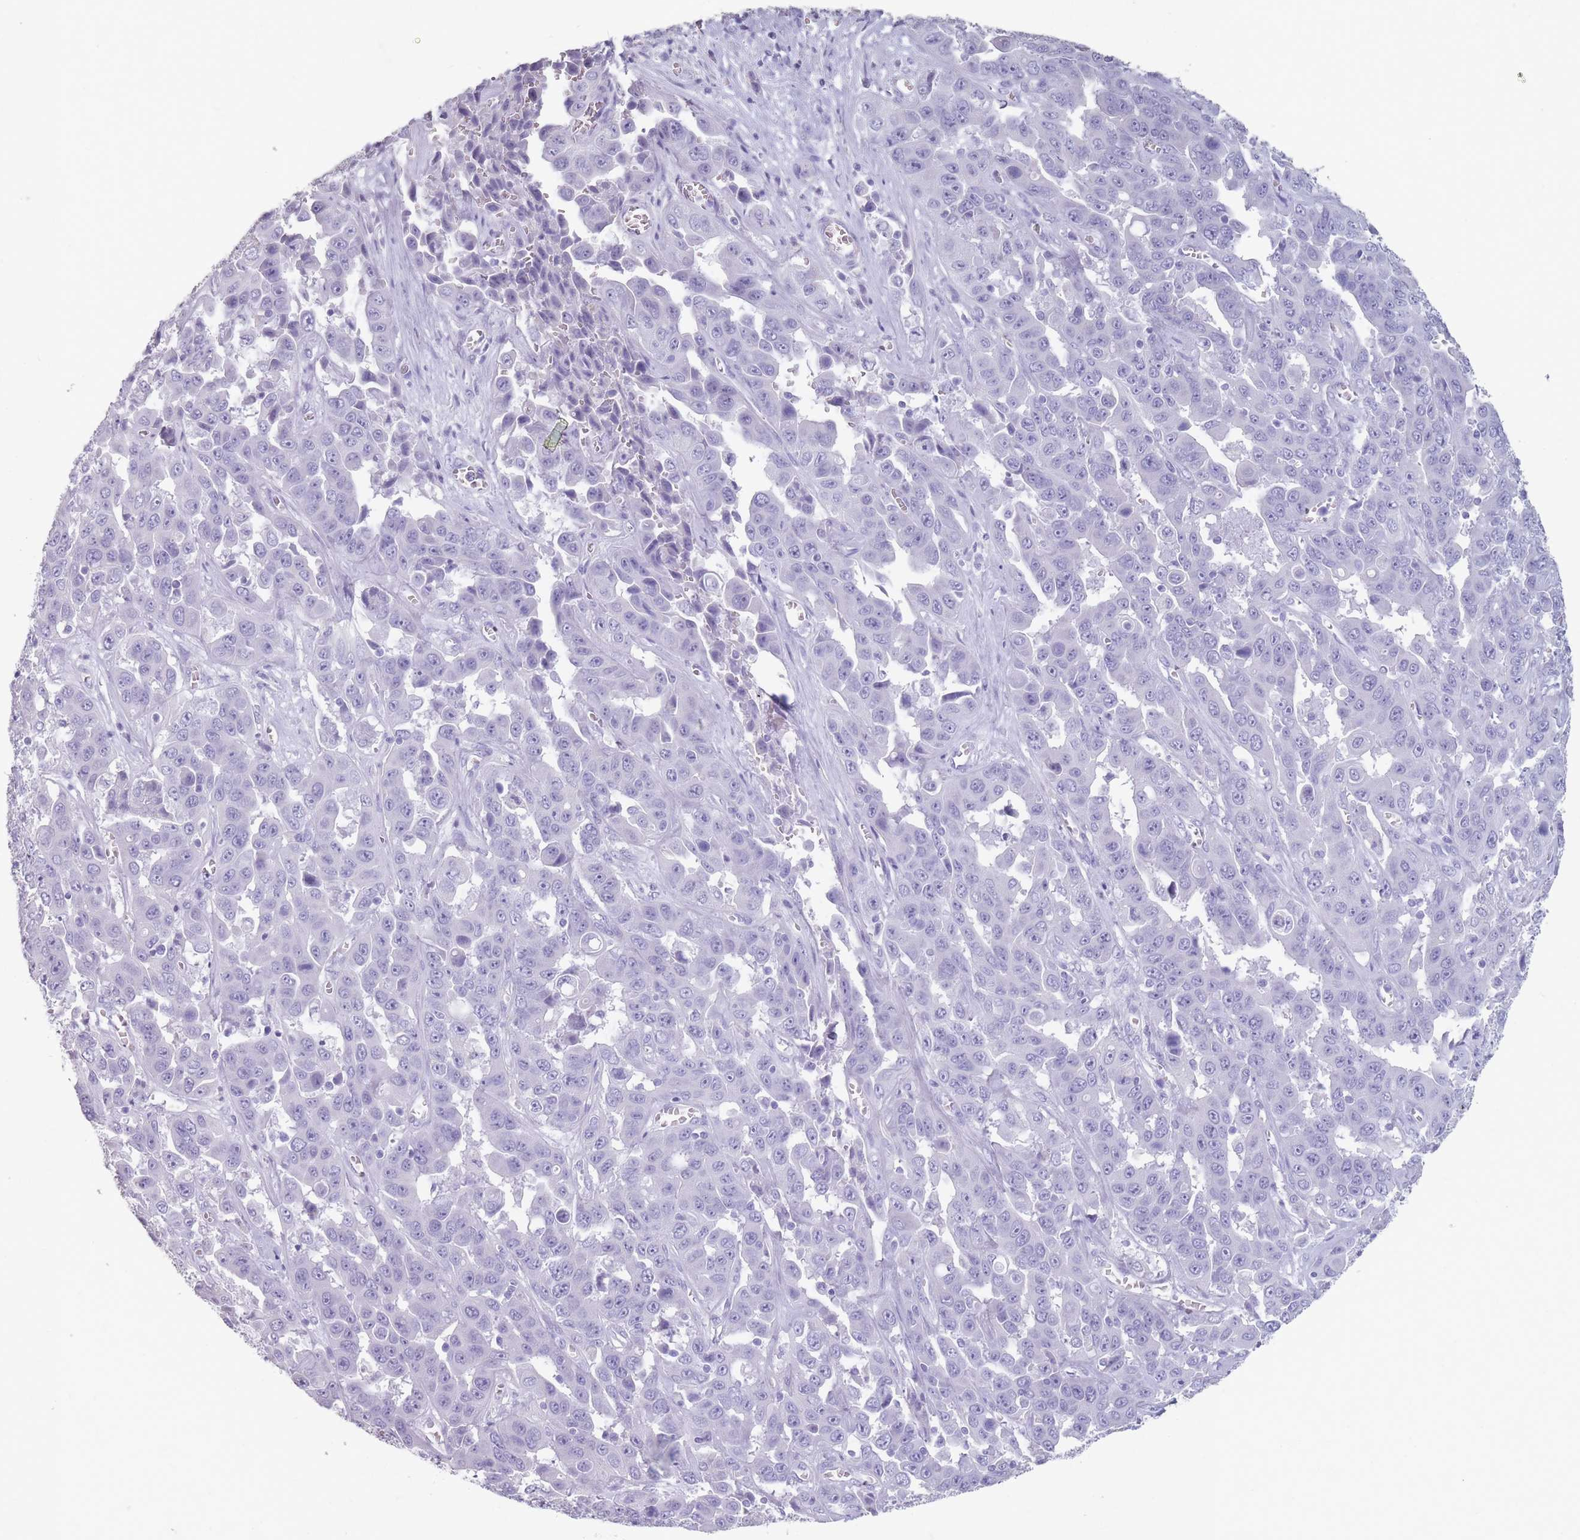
{"staining": {"intensity": "negative", "quantity": "none", "location": "none"}, "tissue": "liver cancer", "cell_type": "Tumor cells", "image_type": "cancer", "snomed": [{"axis": "morphology", "description": "Cholangiocarcinoma"}, {"axis": "topography", "description": "Liver"}], "caption": "A photomicrograph of human liver cholangiocarcinoma is negative for staining in tumor cells. (DAB immunohistochemistry with hematoxylin counter stain).", "gene": "RHBG", "patient": {"sex": "female", "age": 52}}